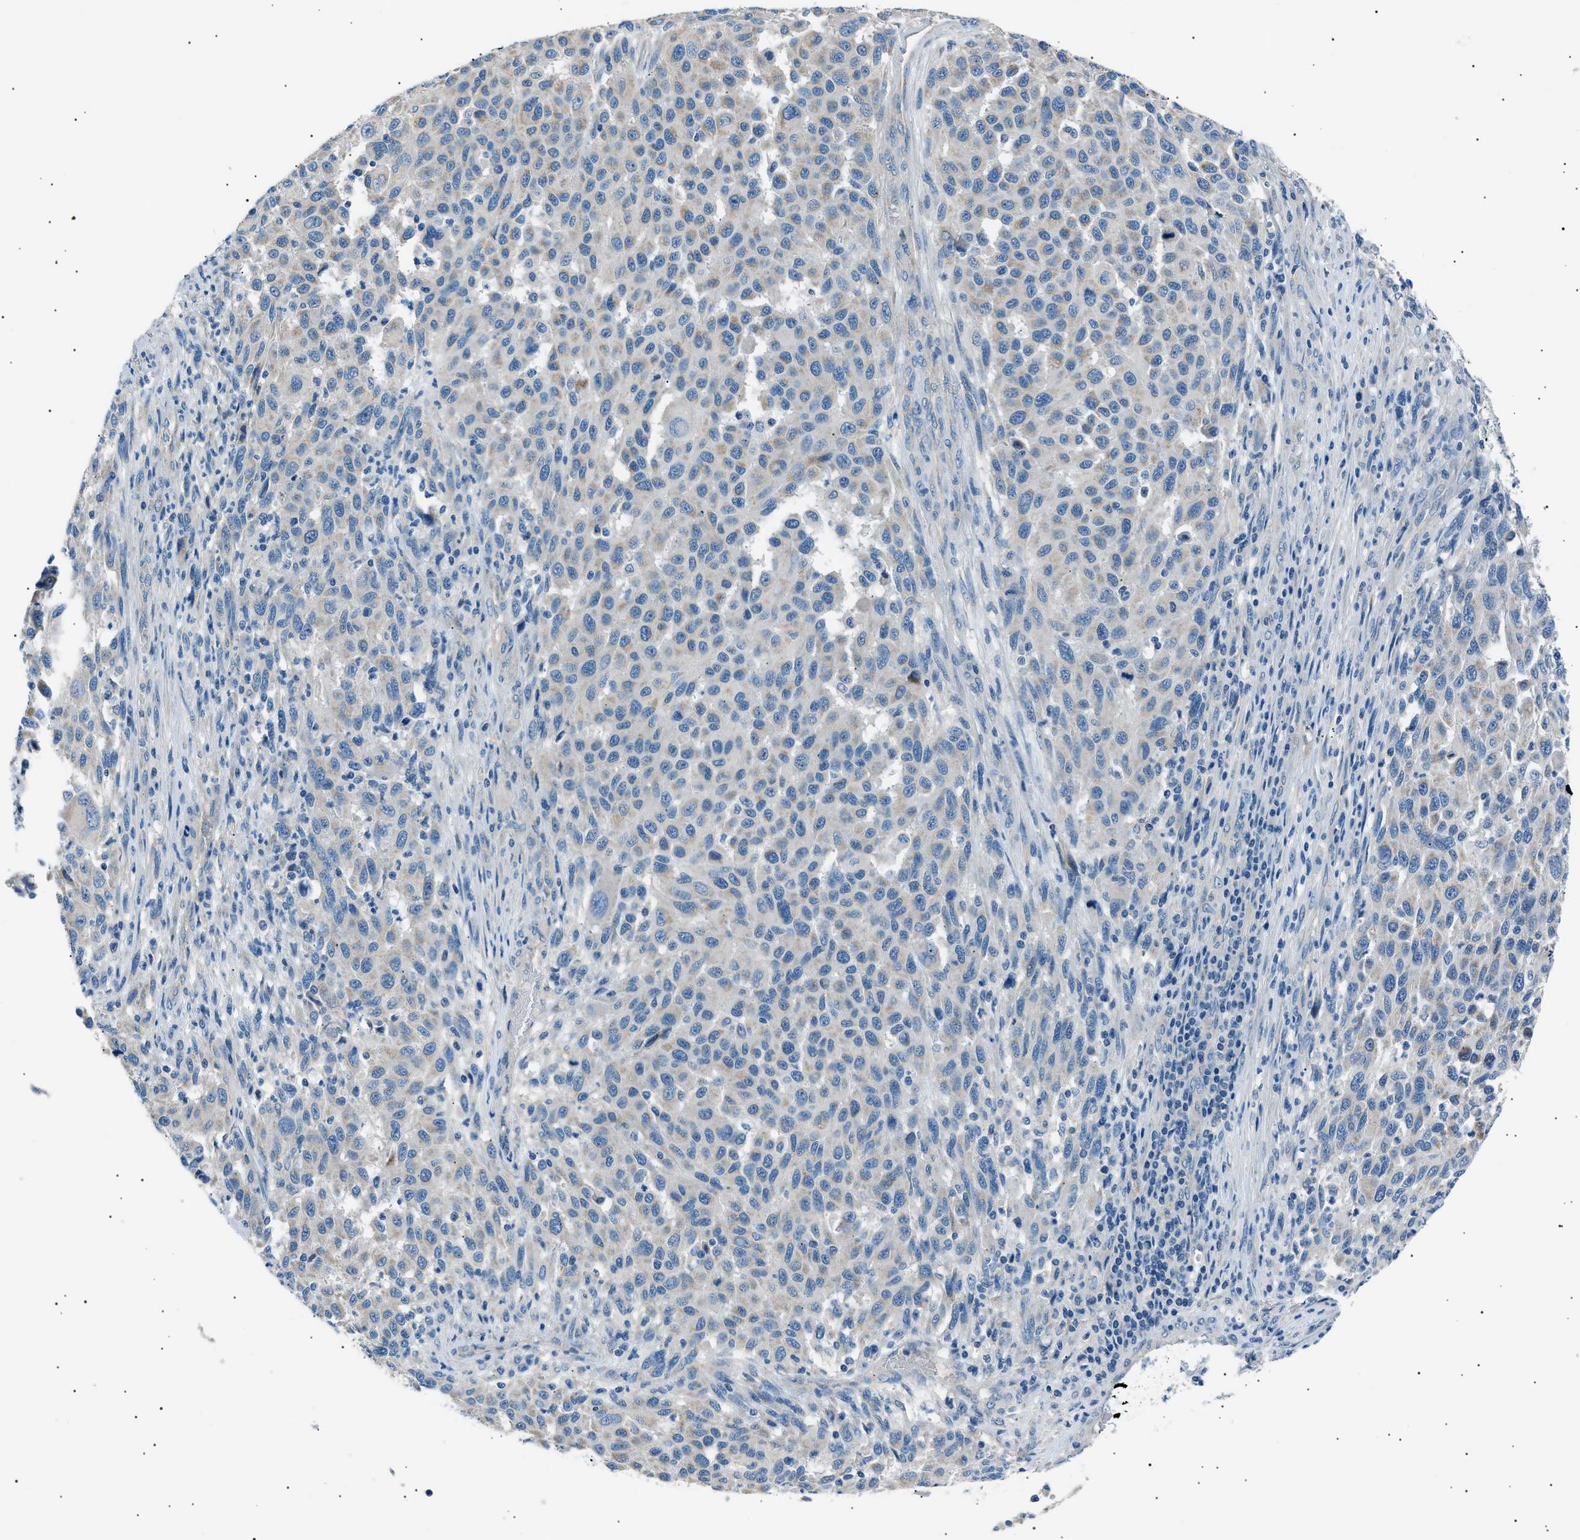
{"staining": {"intensity": "negative", "quantity": "none", "location": "none"}, "tissue": "melanoma", "cell_type": "Tumor cells", "image_type": "cancer", "snomed": [{"axis": "morphology", "description": "Malignant melanoma, Metastatic site"}, {"axis": "topography", "description": "Lymph node"}], "caption": "Tumor cells show no significant protein expression in melanoma.", "gene": "LRRC37B", "patient": {"sex": "male", "age": 61}}